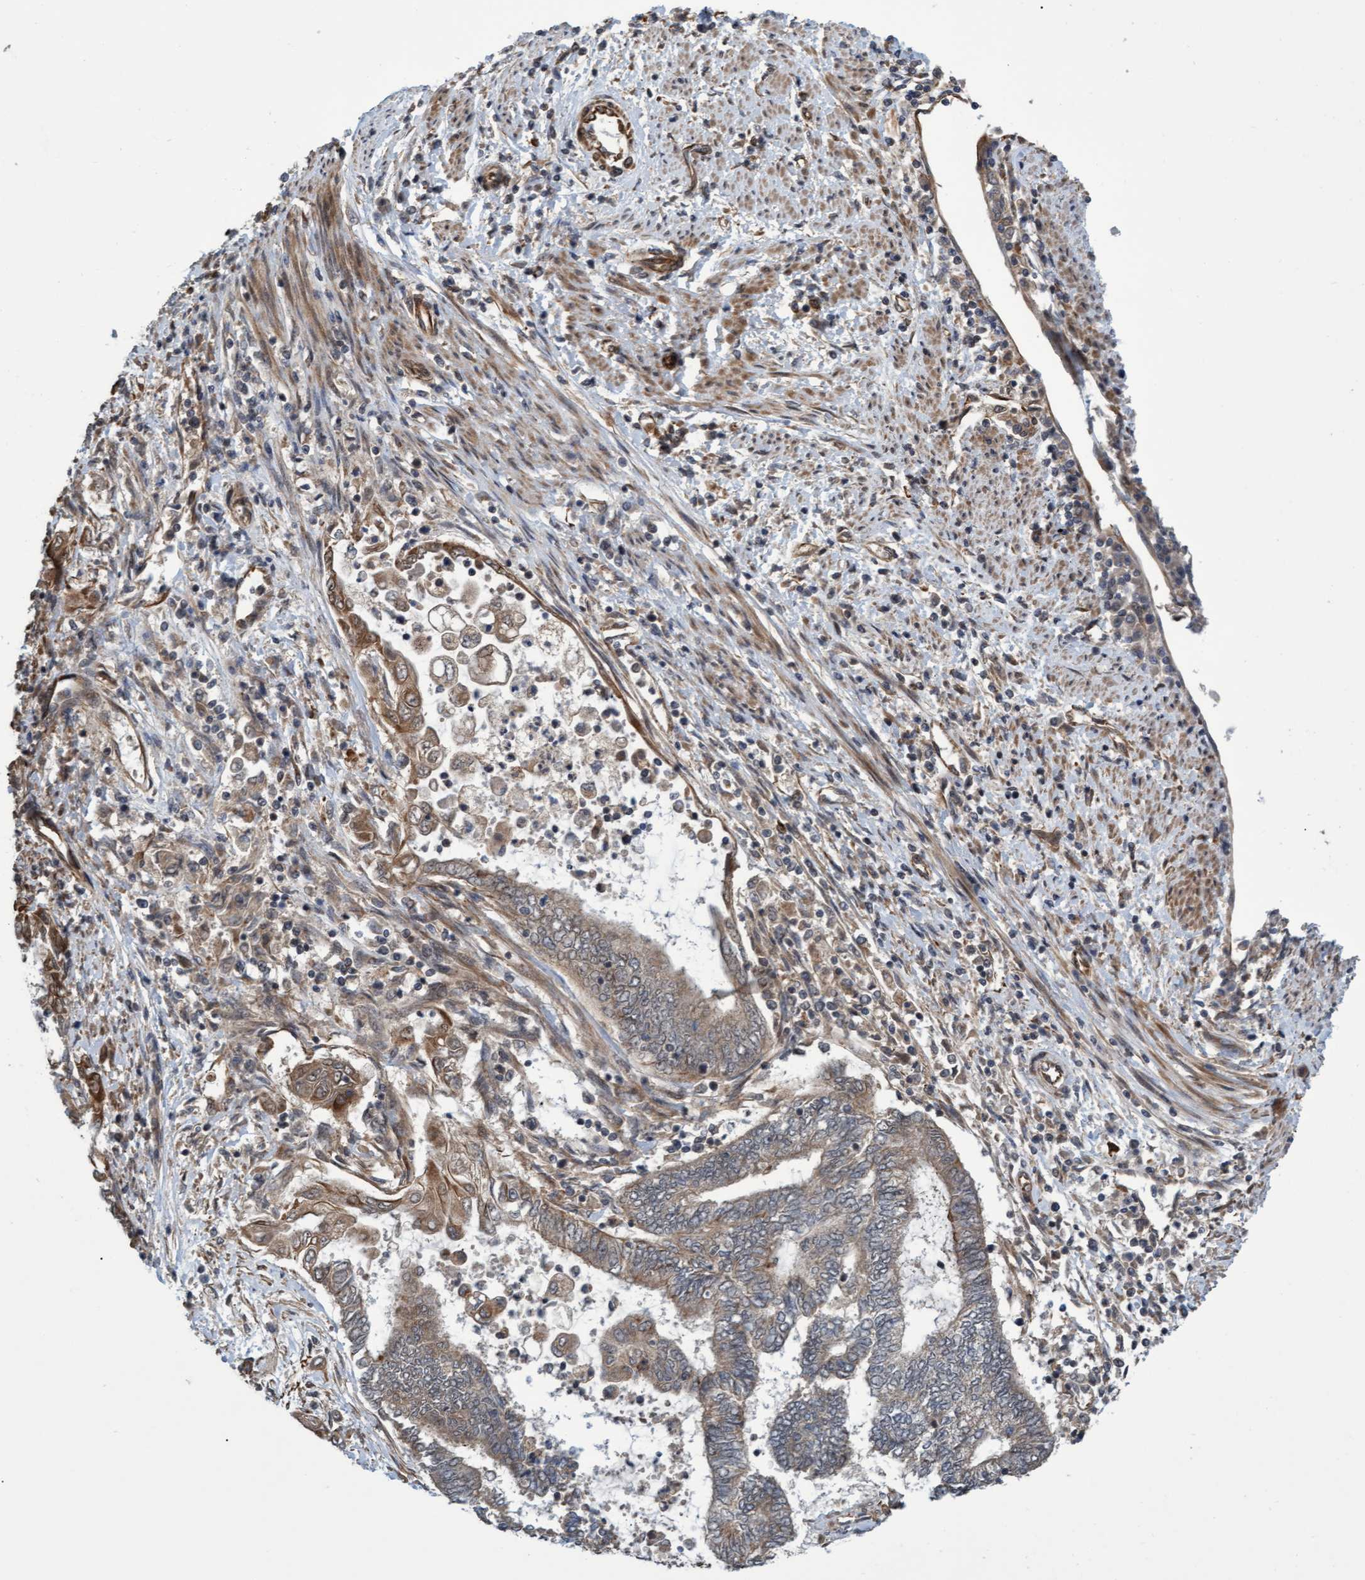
{"staining": {"intensity": "weak", "quantity": ">75%", "location": "cytoplasmic/membranous"}, "tissue": "endometrial cancer", "cell_type": "Tumor cells", "image_type": "cancer", "snomed": [{"axis": "morphology", "description": "Adenocarcinoma, NOS"}, {"axis": "topography", "description": "Uterus"}, {"axis": "topography", "description": "Endometrium"}], "caption": "Immunohistochemistry (IHC) staining of endometrial cancer (adenocarcinoma), which shows low levels of weak cytoplasmic/membranous expression in about >75% of tumor cells indicating weak cytoplasmic/membranous protein positivity. The staining was performed using DAB (3,3'-diaminobenzidine) (brown) for protein detection and nuclei were counterstained in hematoxylin (blue).", "gene": "TNFRSF10B", "patient": {"sex": "female", "age": 70}}